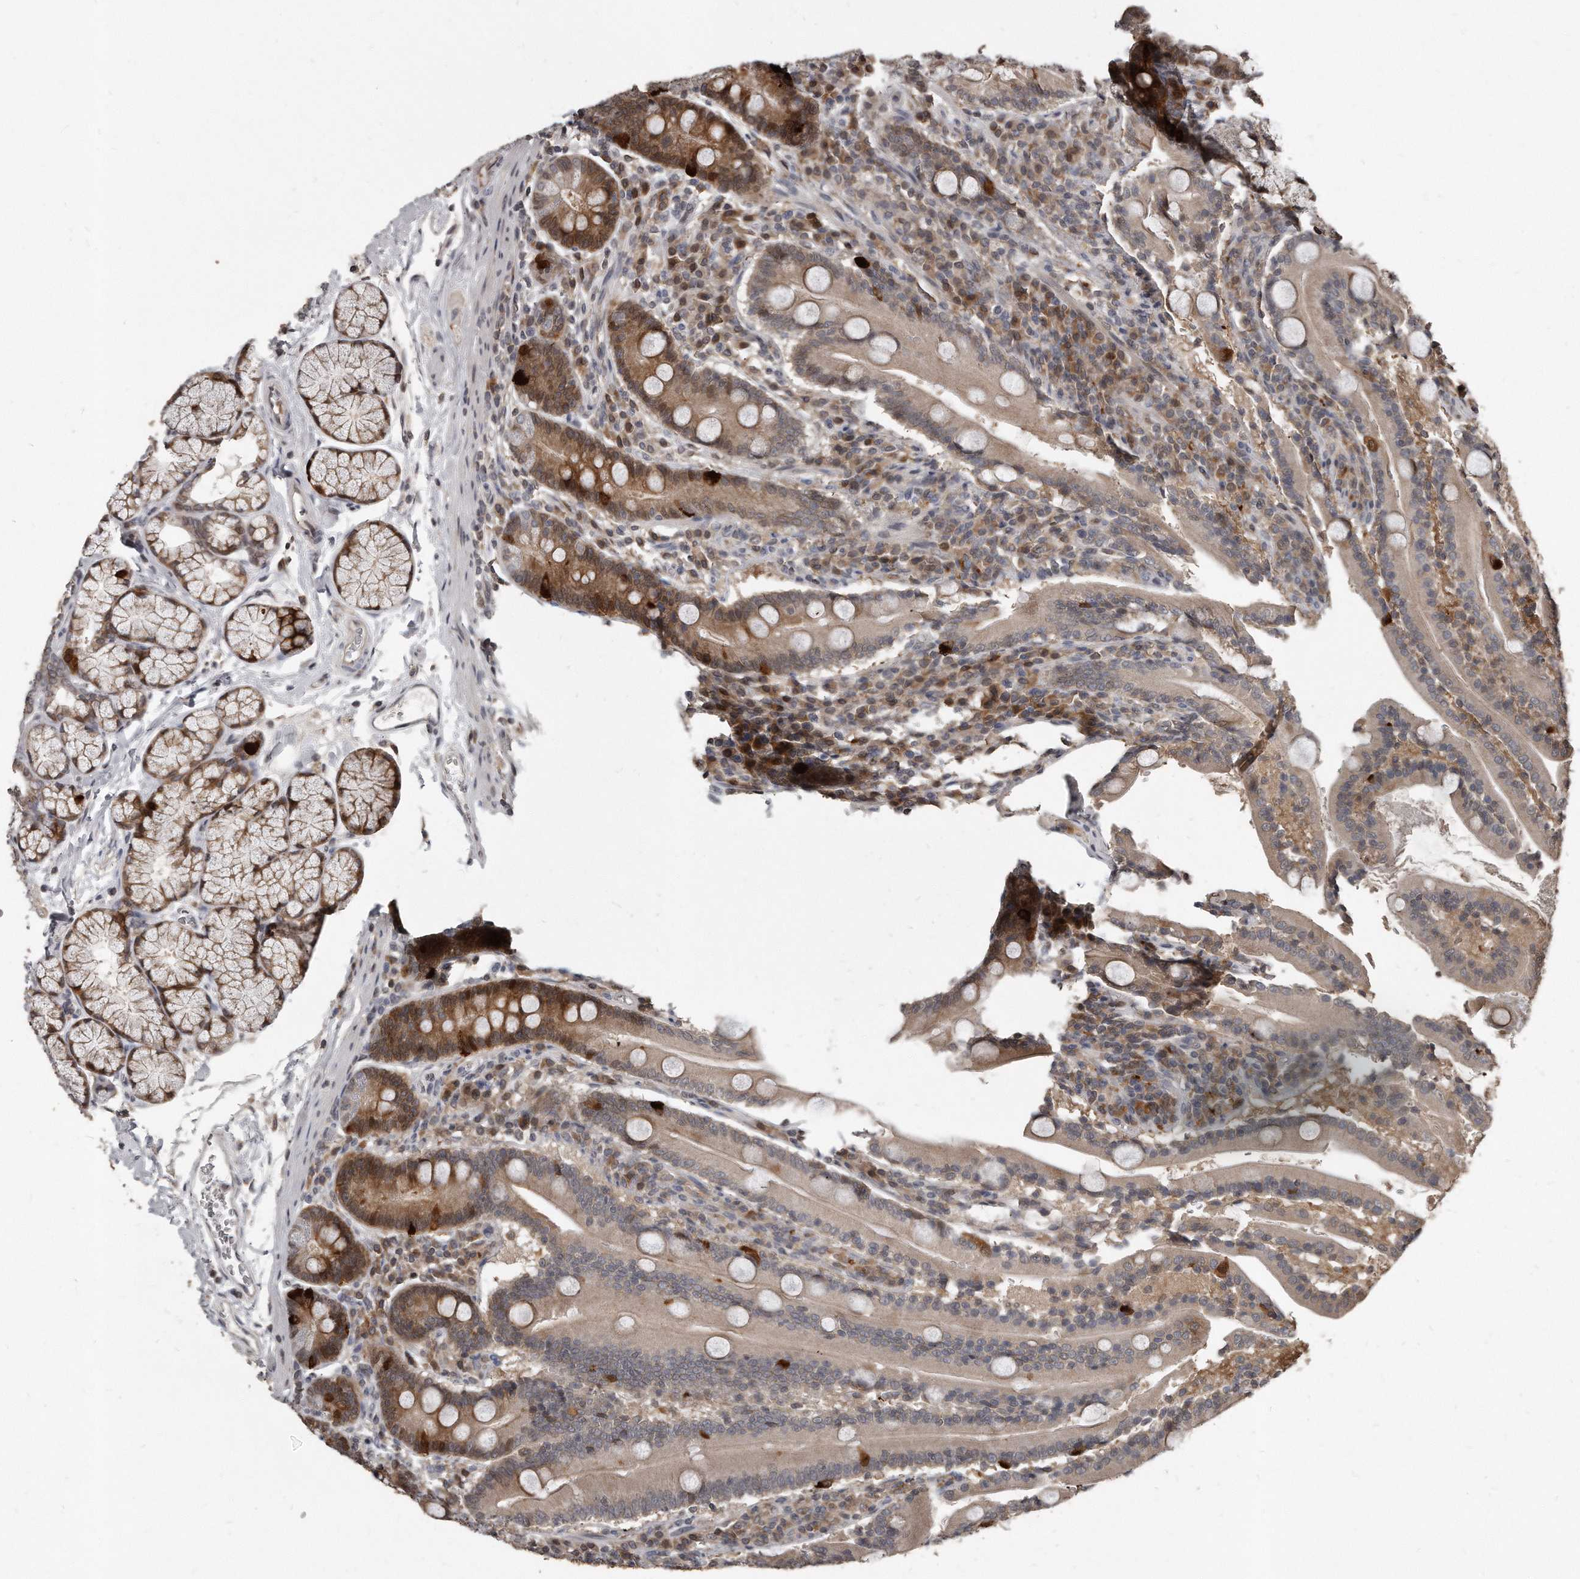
{"staining": {"intensity": "strong", "quantity": "<25%", "location": "cytoplasmic/membranous"}, "tissue": "duodenum", "cell_type": "Glandular cells", "image_type": "normal", "snomed": [{"axis": "morphology", "description": "Normal tissue, NOS"}, {"axis": "topography", "description": "Duodenum"}], "caption": "The photomicrograph exhibits immunohistochemical staining of benign duodenum. There is strong cytoplasmic/membranous expression is present in approximately <25% of glandular cells.", "gene": "GCH1", "patient": {"sex": "male", "age": 35}}